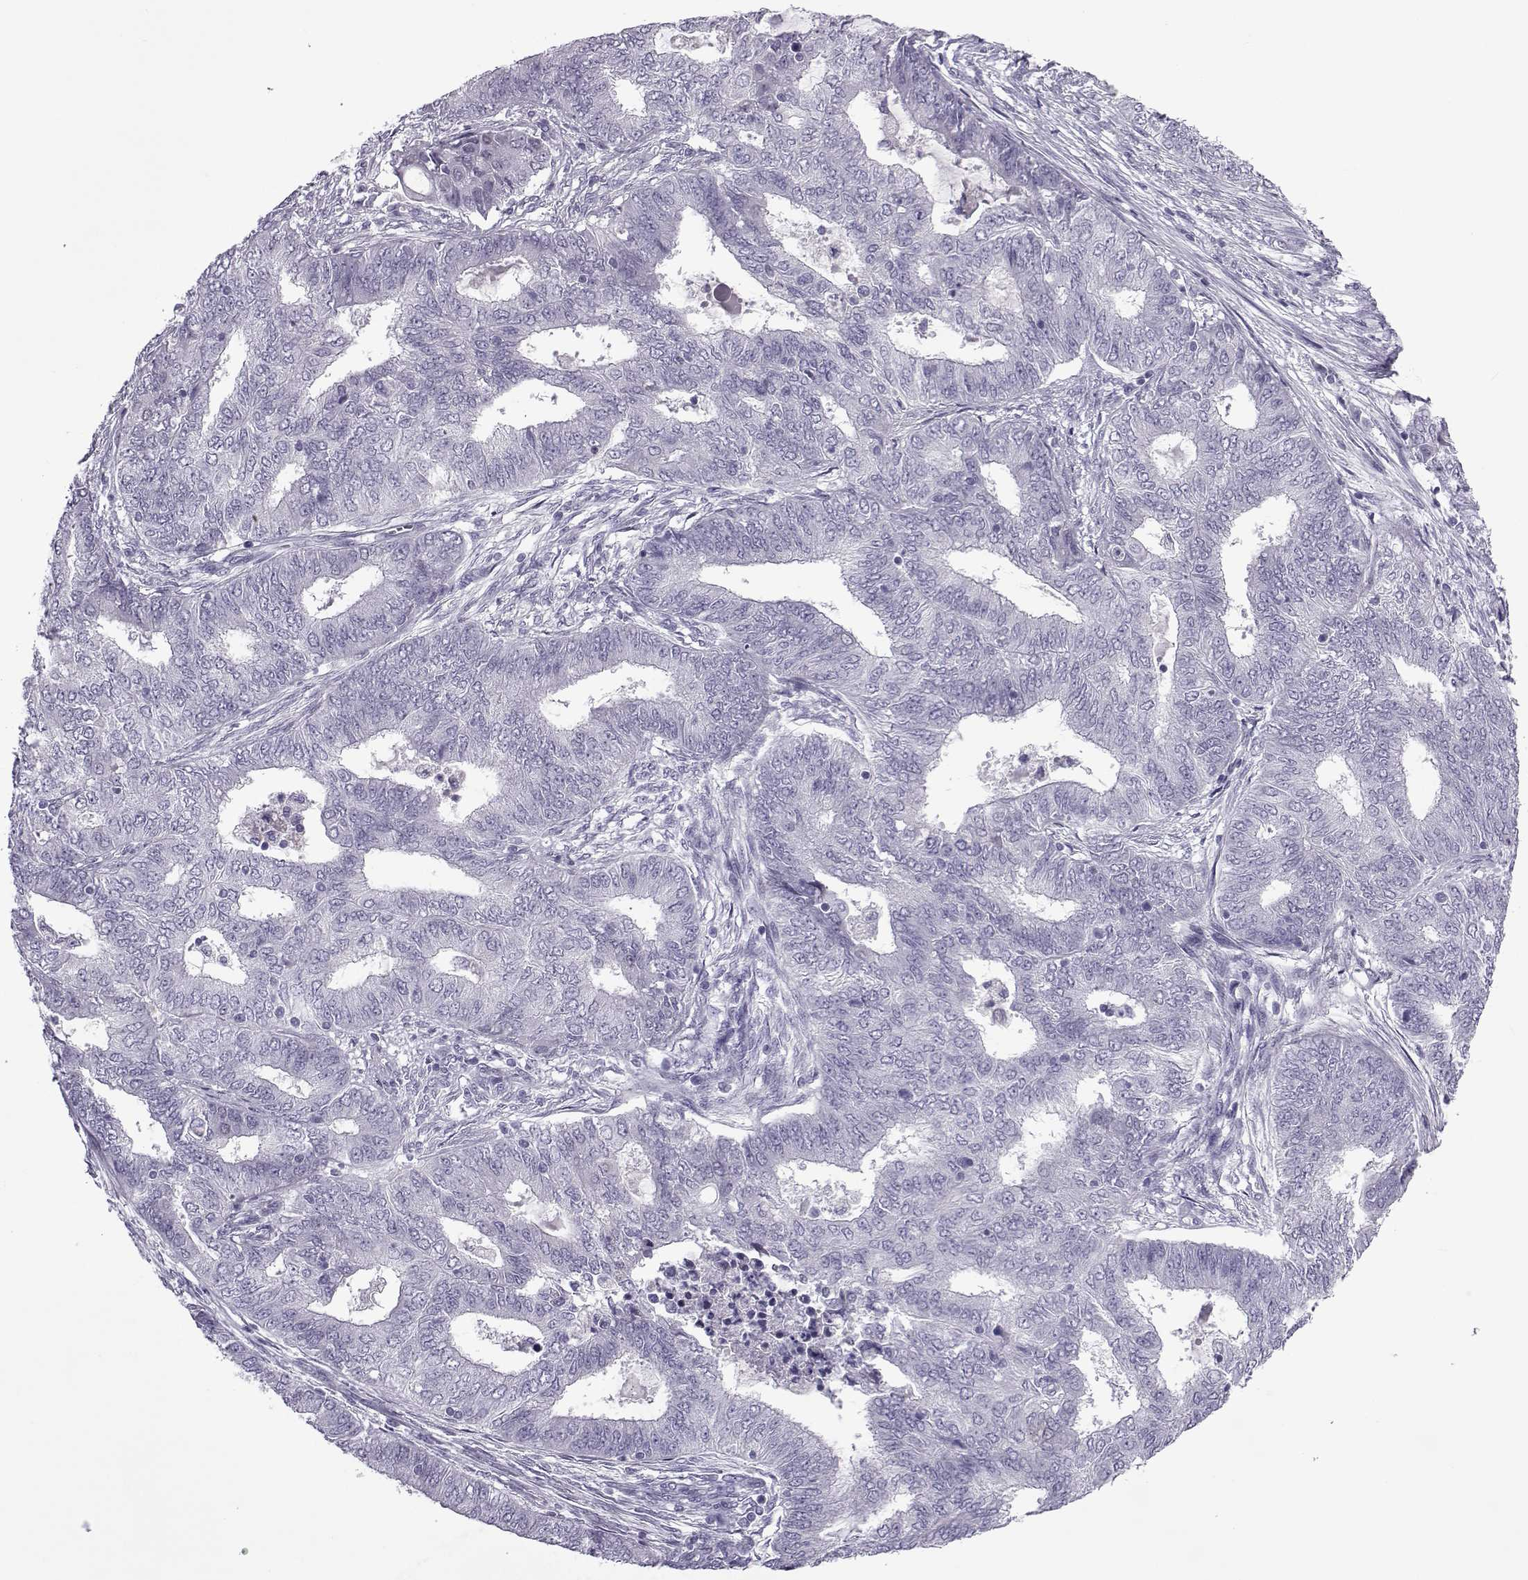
{"staining": {"intensity": "negative", "quantity": "none", "location": "none"}, "tissue": "endometrial cancer", "cell_type": "Tumor cells", "image_type": "cancer", "snomed": [{"axis": "morphology", "description": "Adenocarcinoma, NOS"}, {"axis": "topography", "description": "Endometrium"}], "caption": "Endometrial cancer was stained to show a protein in brown. There is no significant expression in tumor cells.", "gene": "OIP5", "patient": {"sex": "female", "age": 62}}